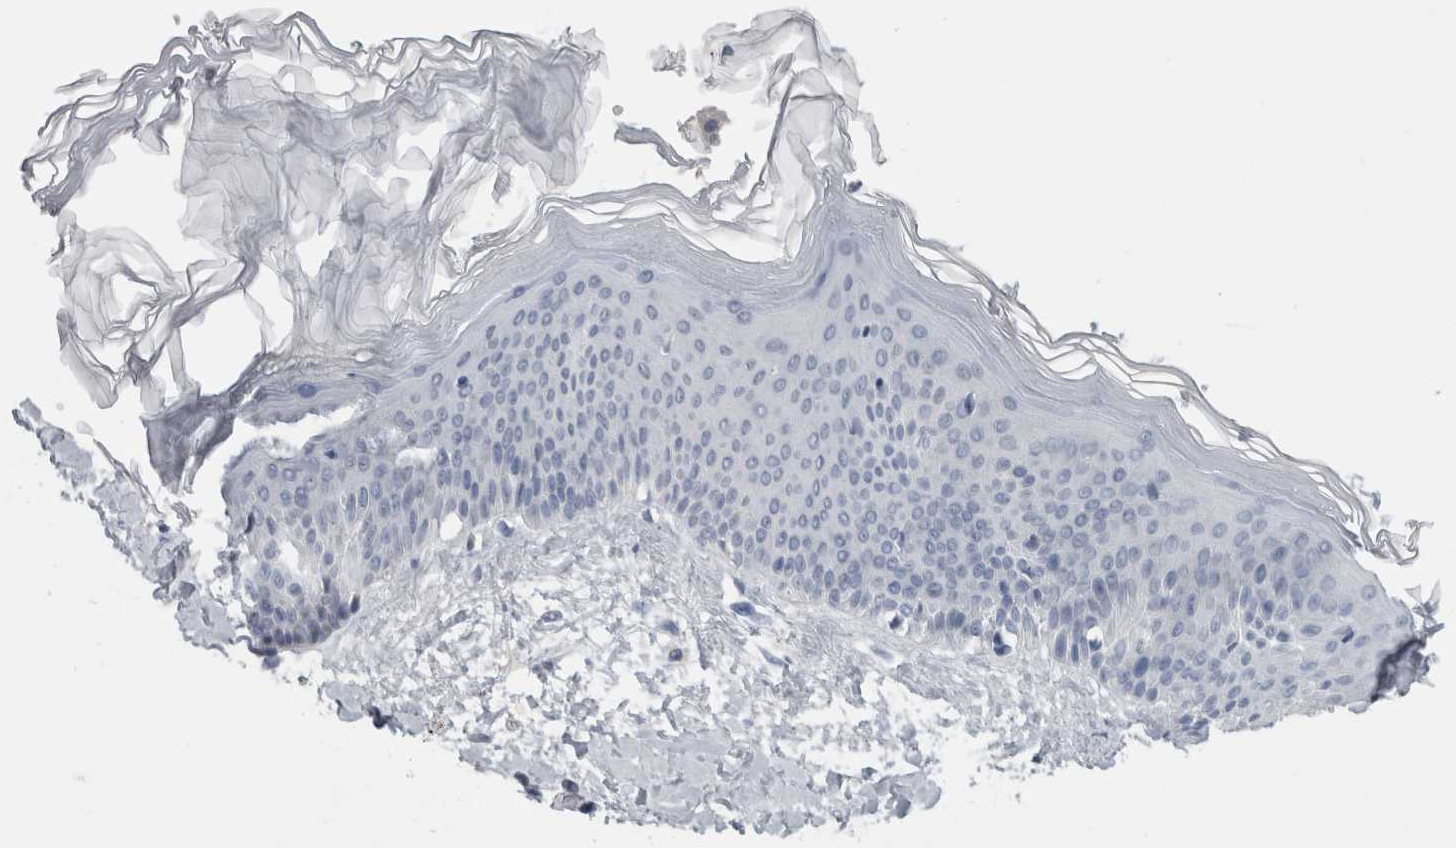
{"staining": {"intensity": "negative", "quantity": "none", "location": "none"}, "tissue": "skin", "cell_type": "Fibroblasts", "image_type": "normal", "snomed": [{"axis": "morphology", "description": "Normal tissue, NOS"}, {"axis": "morphology", "description": "Malignant melanoma, Metastatic site"}, {"axis": "topography", "description": "Skin"}], "caption": "The micrograph exhibits no staining of fibroblasts in benign skin. Brightfield microscopy of immunohistochemistry (IHC) stained with DAB (3,3'-diaminobenzidine) (brown) and hematoxylin (blue), captured at high magnification.", "gene": "ADAM2", "patient": {"sex": "male", "age": 41}}